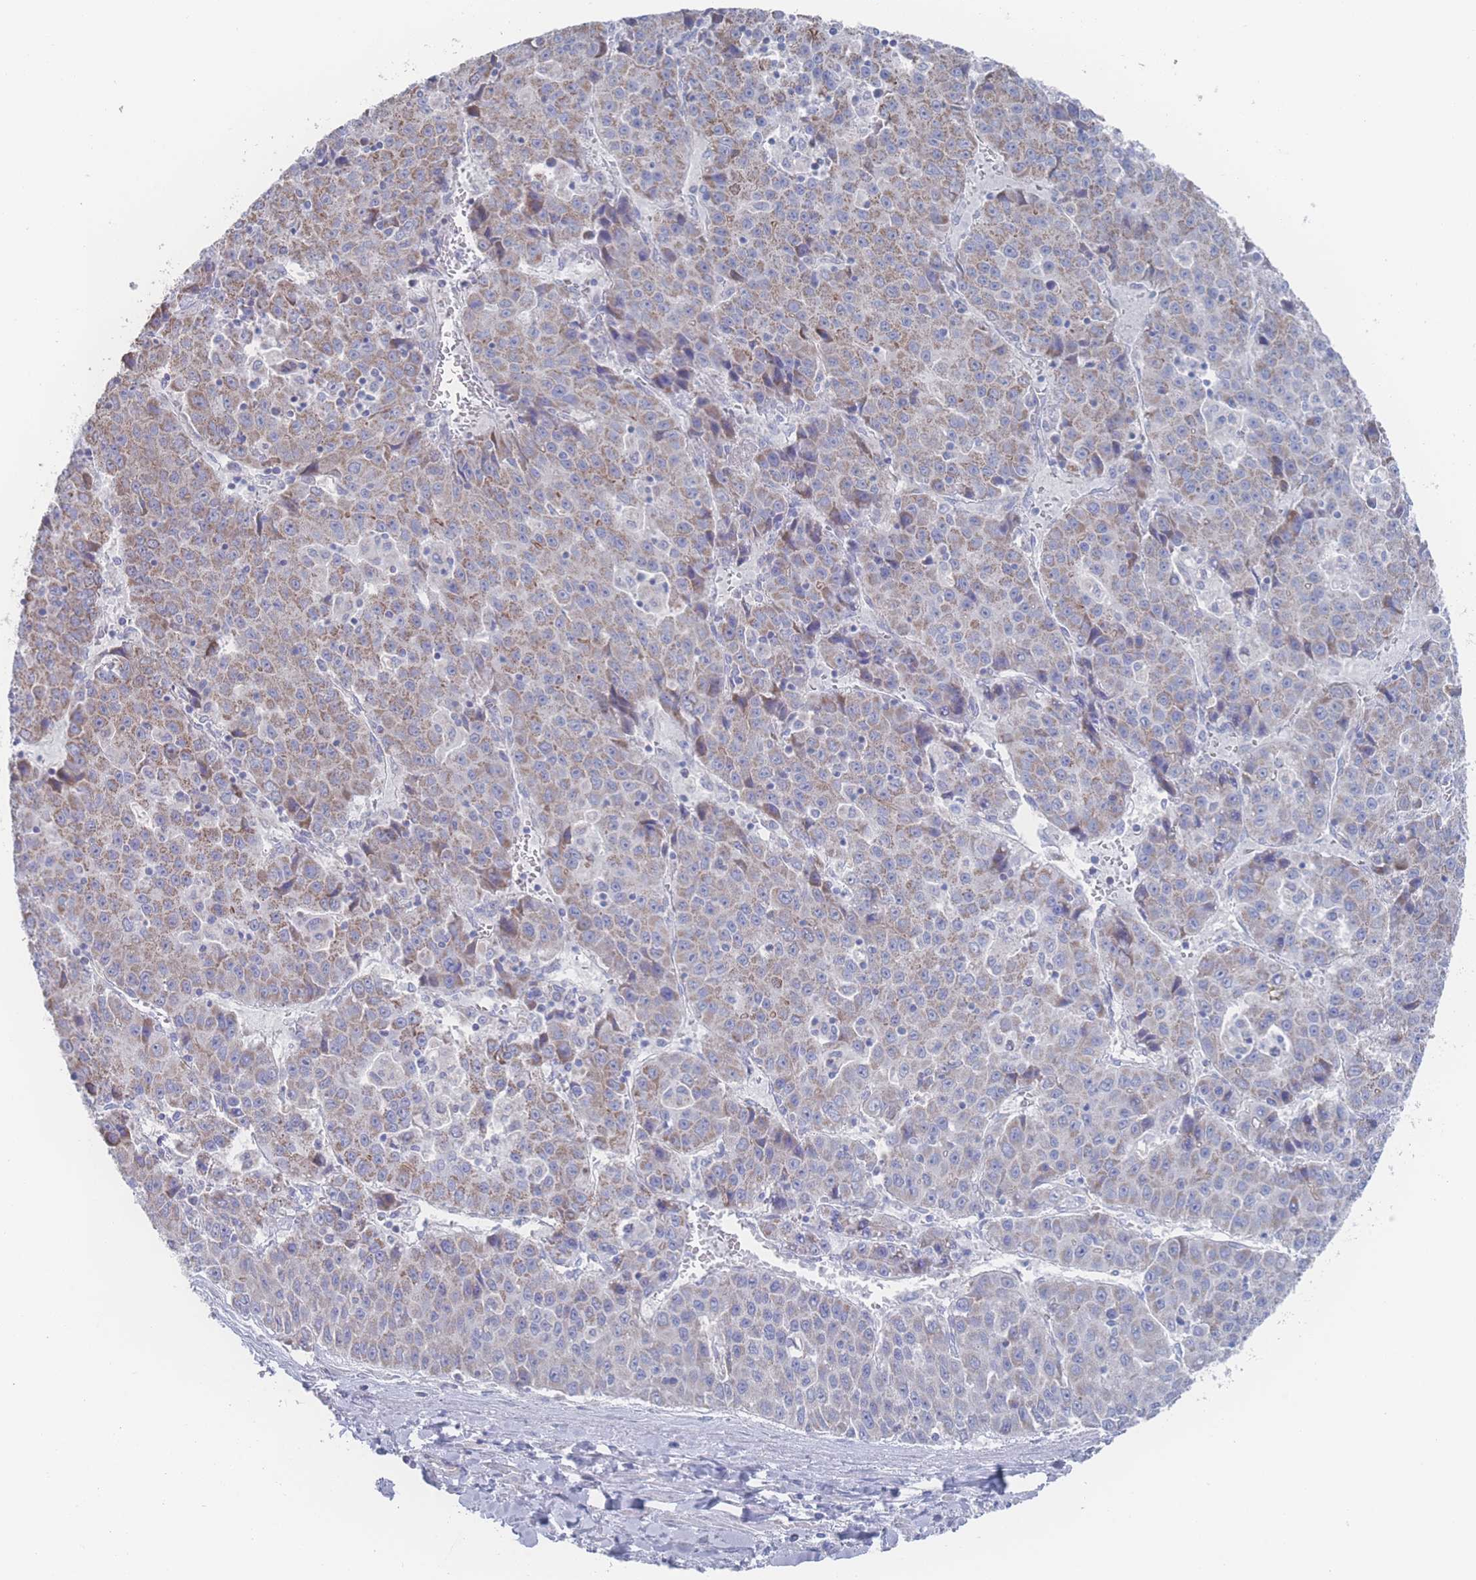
{"staining": {"intensity": "moderate", "quantity": "25%-75%", "location": "cytoplasmic/membranous"}, "tissue": "liver cancer", "cell_type": "Tumor cells", "image_type": "cancer", "snomed": [{"axis": "morphology", "description": "Carcinoma, Hepatocellular, NOS"}, {"axis": "topography", "description": "Liver"}], "caption": "Moderate cytoplasmic/membranous protein staining is present in about 25%-75% of tumor cells in liver cancer.", "gene": "SNPH", "patient": {"sex": "female", "age": 53}}